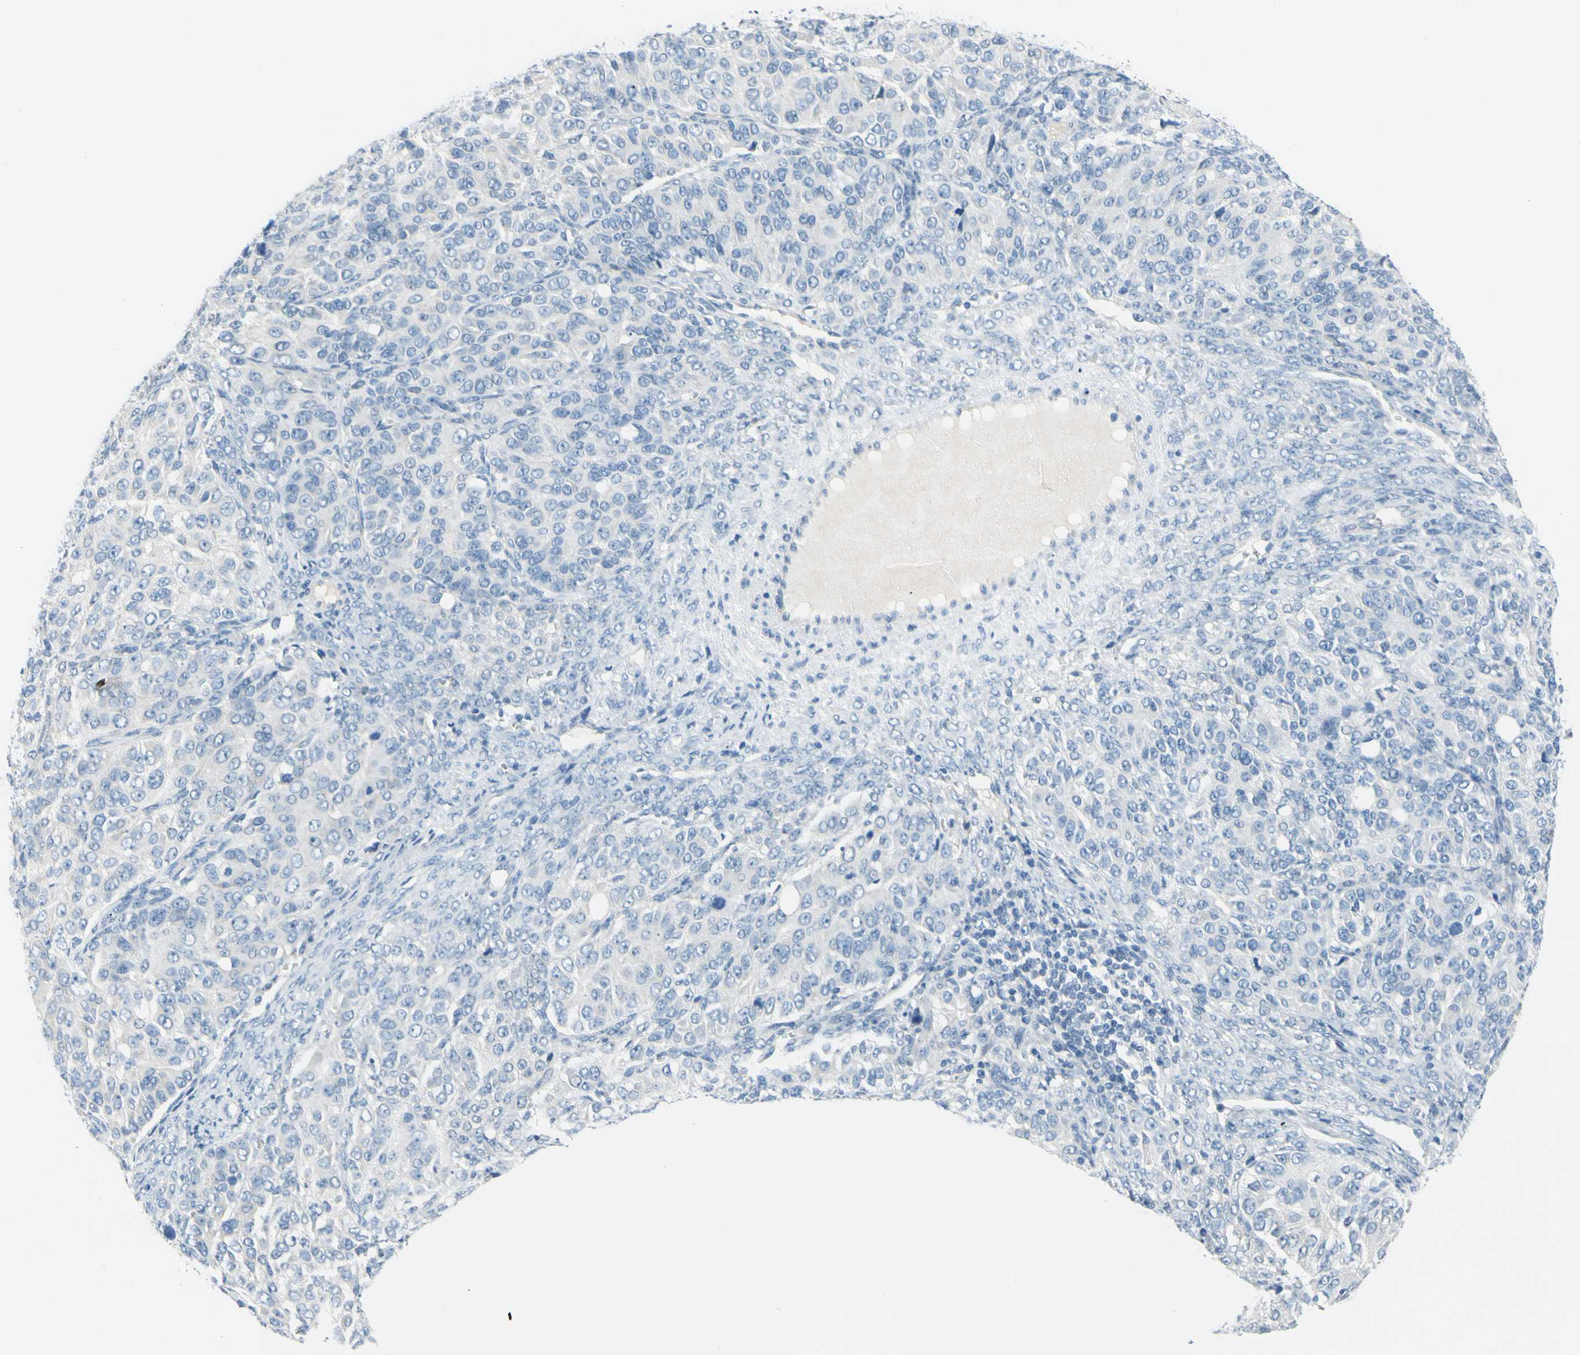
{"staining": {"intensity": "negative", "quantity": "none", "location": "none"}, "tissue": "ovarian cancer", "cell_type": "Tumor cells", "image_type": "cancer", "snomed": [{"axis": "morphology", "description": "Carcinoma, endometroid"}, {"axis": "topography", "description": "Ovary"}], "caption": "The image exhibits no significant staining in tumor cells of endometroid carcinoma (ovarian).", "gene": "DCT", "patient": {"sex": "female", "age": 51}}